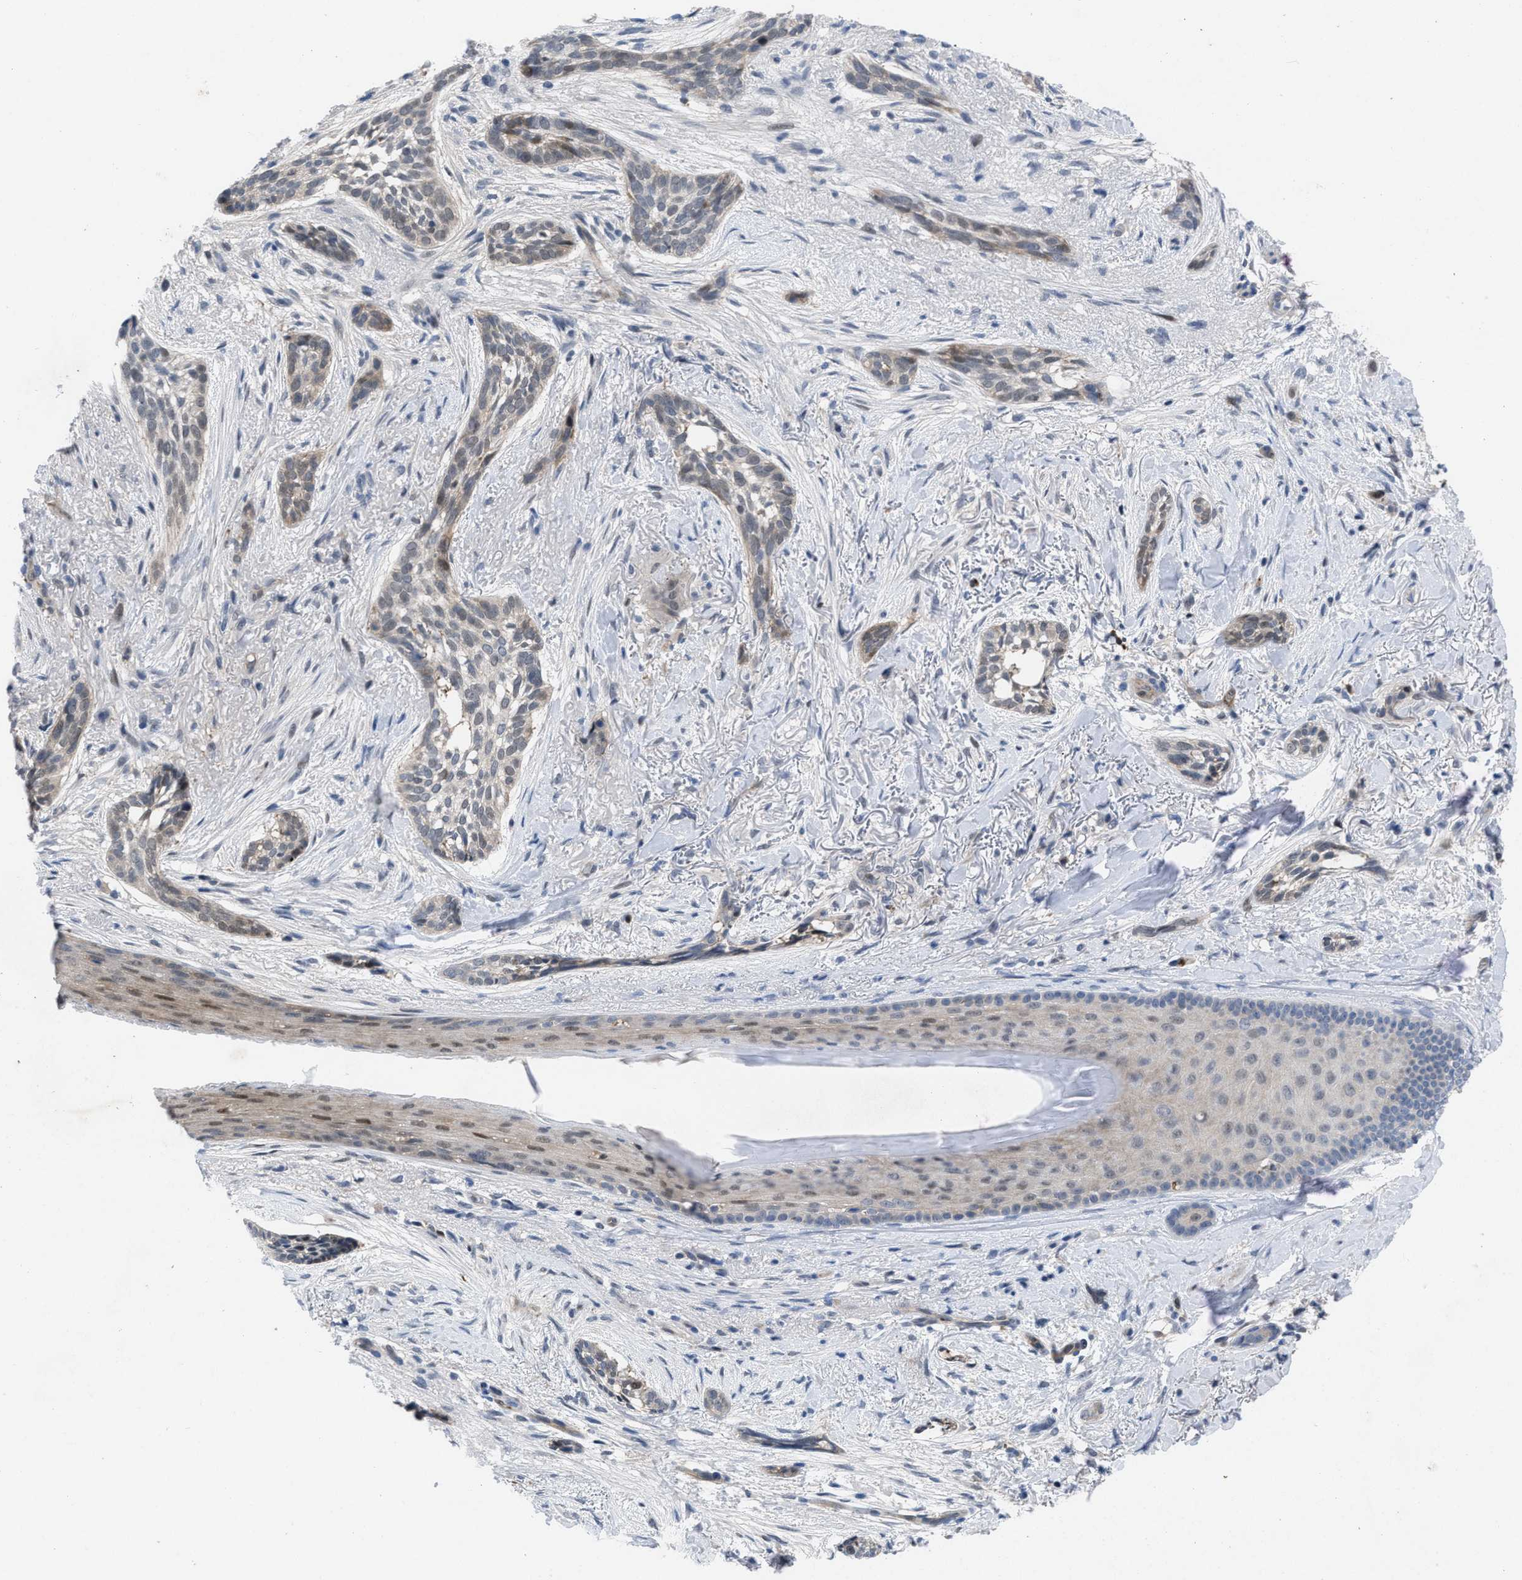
{"staining": {"intensity": "negative", "quantity": "none", "location": "none"}, "tissue": "skin cancer", "cell_type": "Tumor cells", "image_type": "cancer", "snomed": [{"axis": "morphology", "description": "Basal cell carcinoma"}, {"axis": "topography", "description": "Skin"}], "caption": "Tumor cells show no significant protein staining in skin basal cell carcinoma.", "gene": "IL17RE", "patient": {"sex": "female", "age": 88}}